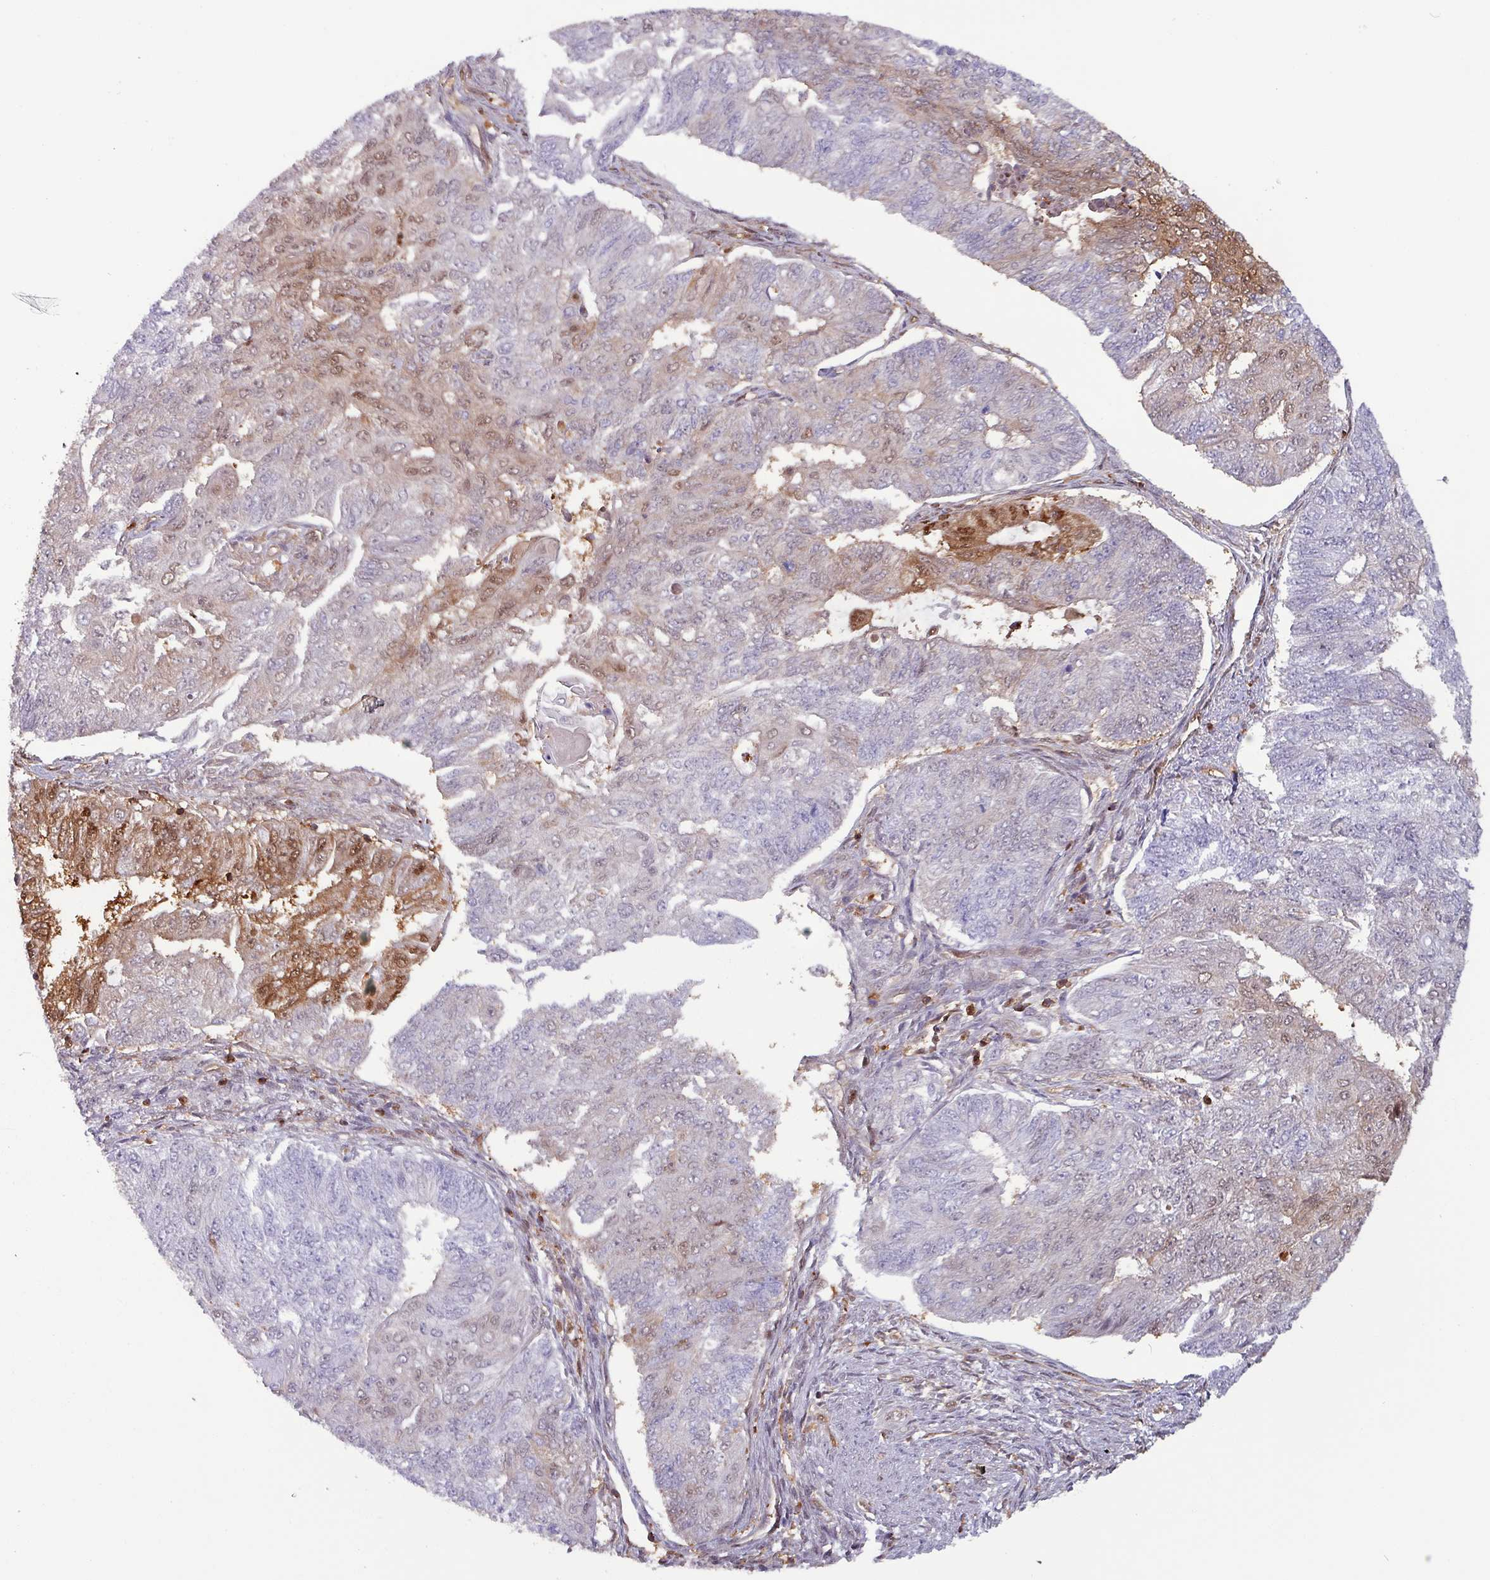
{"staining": {"intensity": "moderate", "quantity": "<25%", "location": "cytoplasmic/membranous,nuclear"}, "tissue": "endometrial cancer", "cell_type": "Tumor cells", "image_type": "cancer", "snomed": [{"axis": "morphology", "description": "Adenocarcinoma, NOS"}, {"axis": "topography", "description": "Endometrium"}], "caption": "Human endometrial cancer stained with a protein marker reveals moderate staining in tumor cells.", "gene": "PSMB8", "patient": {"sex": "female", "age": 32}}